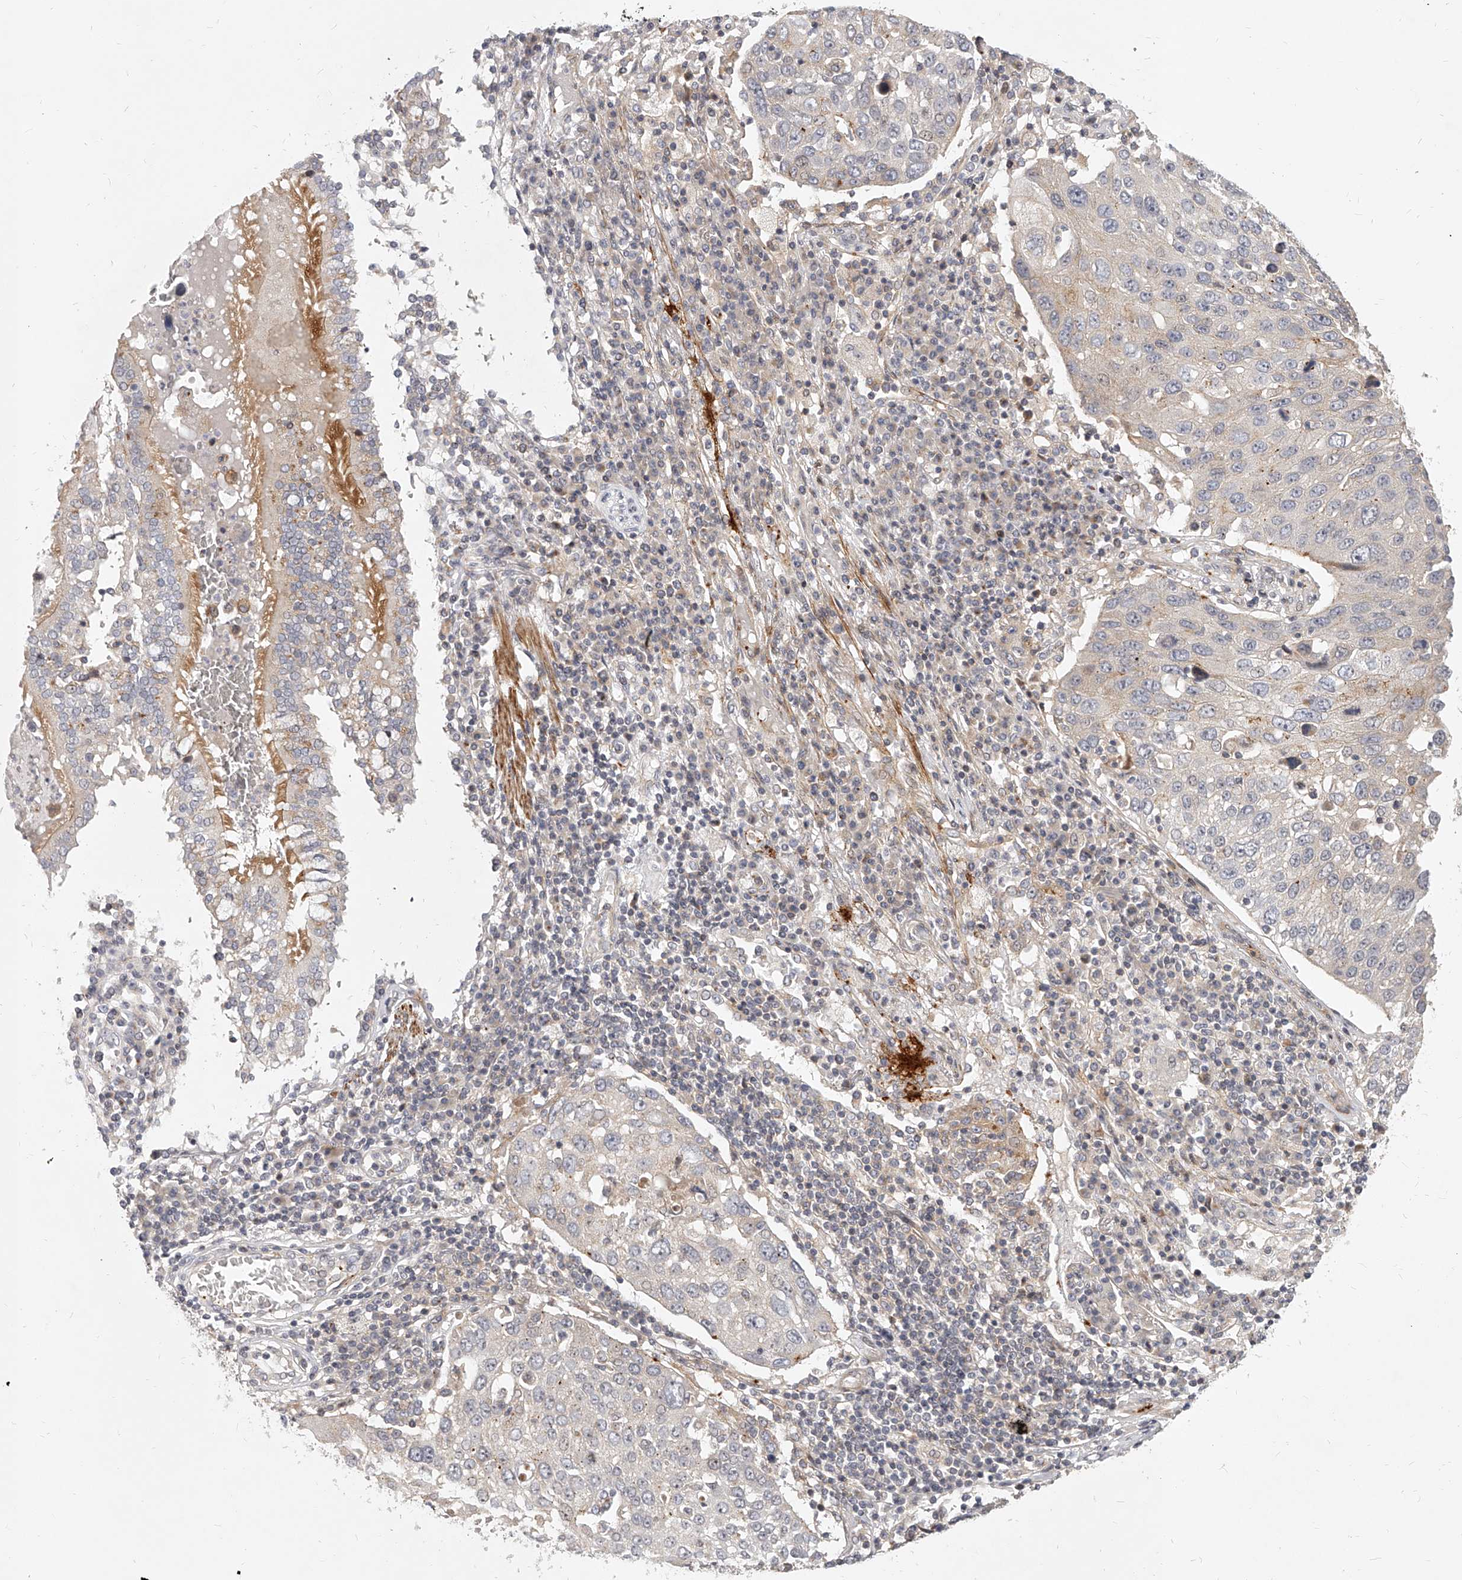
{"staining": {"intensity": "negative", "quantity": "none", "location": "none"}, "tissue": "lung cancer", "cell_type": "Tumor cells", "image_type": "cancer", "snomed": [{"axis": "morphology", "description": "Squamous cell carcinoma, NOS"}, {"axis": "topography", "description": "Lung"}], "caption": "A high-resolution histopathology image shows immunohistochemistry (IHC) staining of squamous cell carcinoma (lung), which displays no significant staining in tumor cells.", "gene": "SLC37A1", "patient": {"sex": "male", "age": 65}}